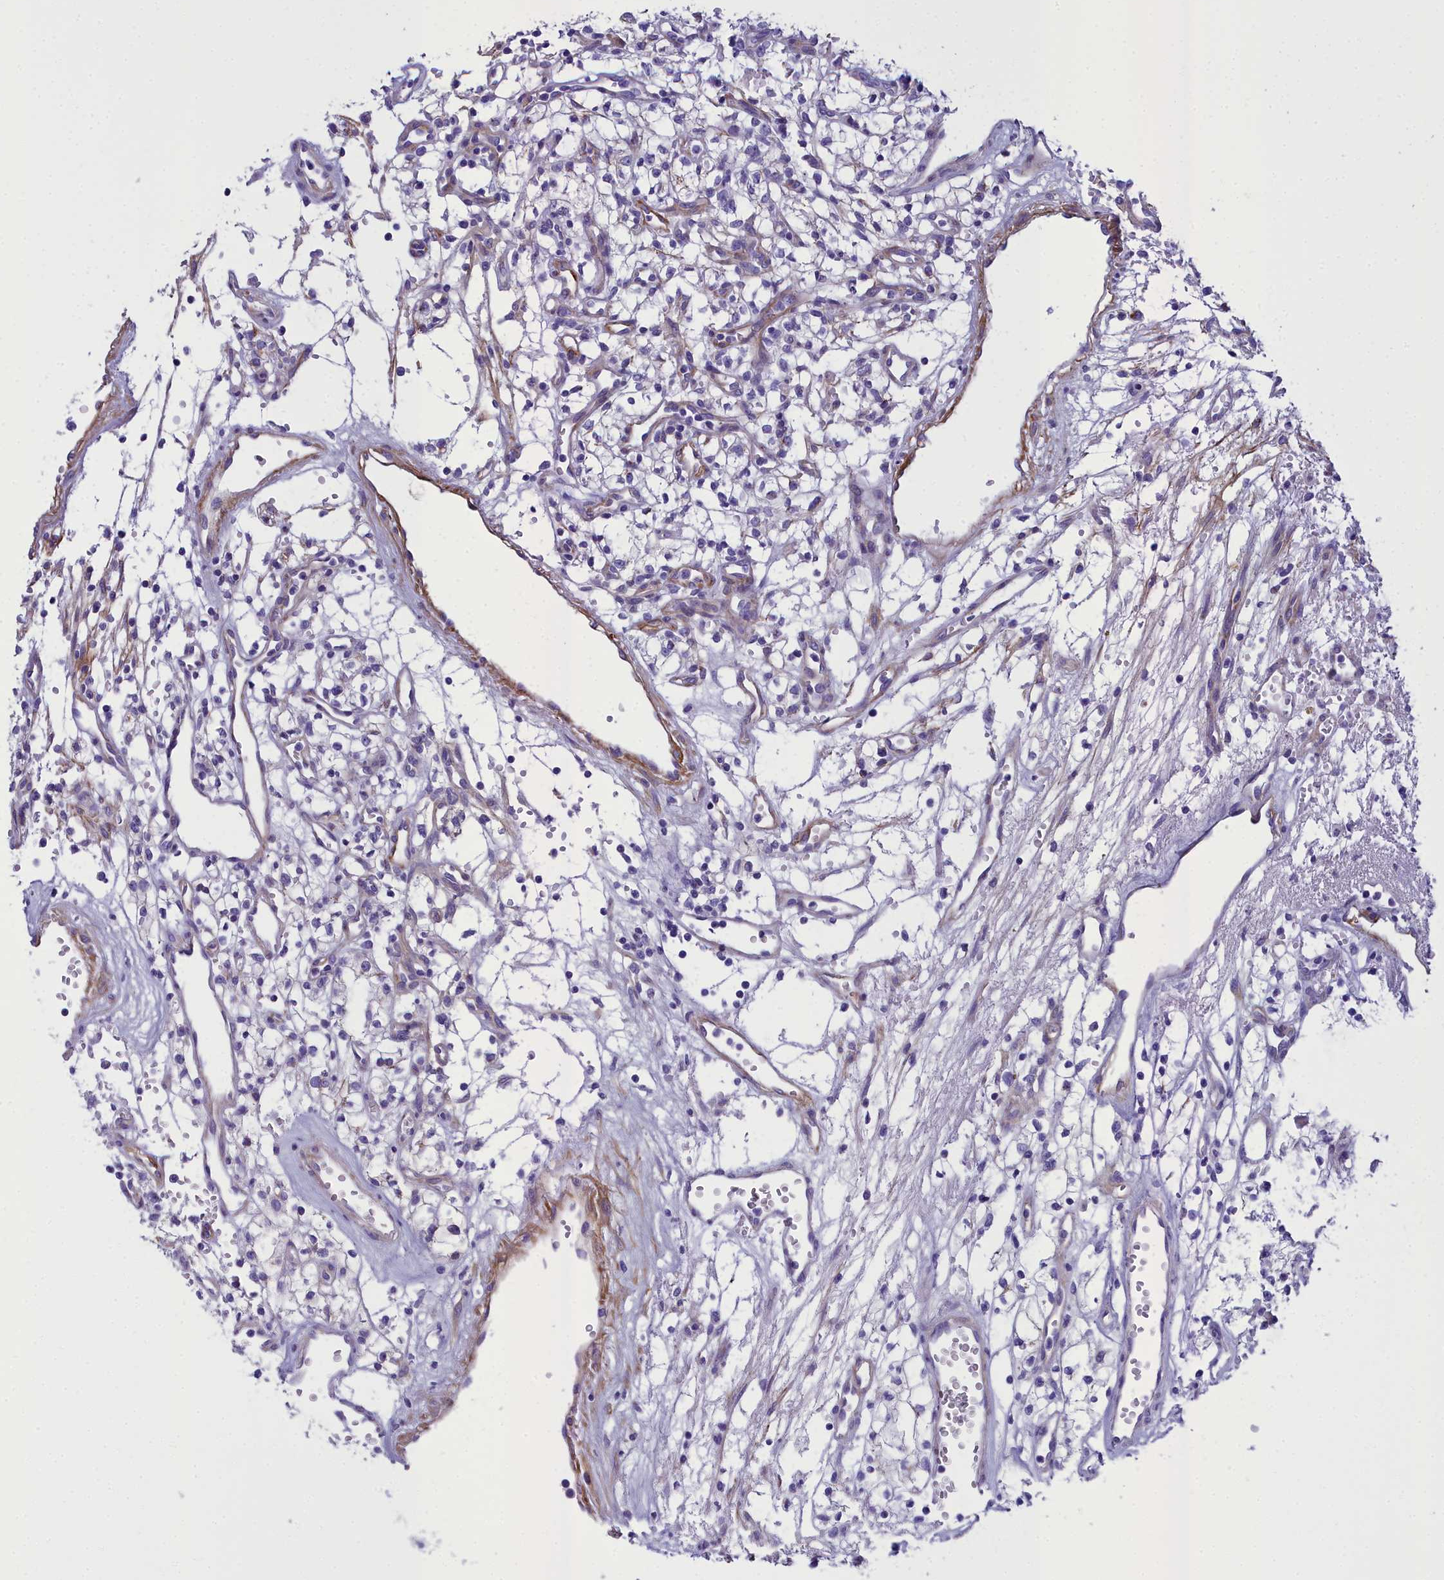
{"staining": {"intensity": "negative", "quantity": "none", "location": "none"}, "tissue": "renal cancer", "cell_type": "Tumor cells", "image_type": "cancer", "snomed": [{"axis": "morphology", "description": "Adenocarcinoma, NOS"}, {"axis": "topography", "description": "Kidney"}], "caption": "A histopathology image of renal cancer stained for a protein displays no brown staining in tumor cells. The staining is performed using DAB brown chromogen with nuclei counter-stained in using hematoxylin.", "gene": "GFRA1", "patient": {"sex": "male", "age": 59}}